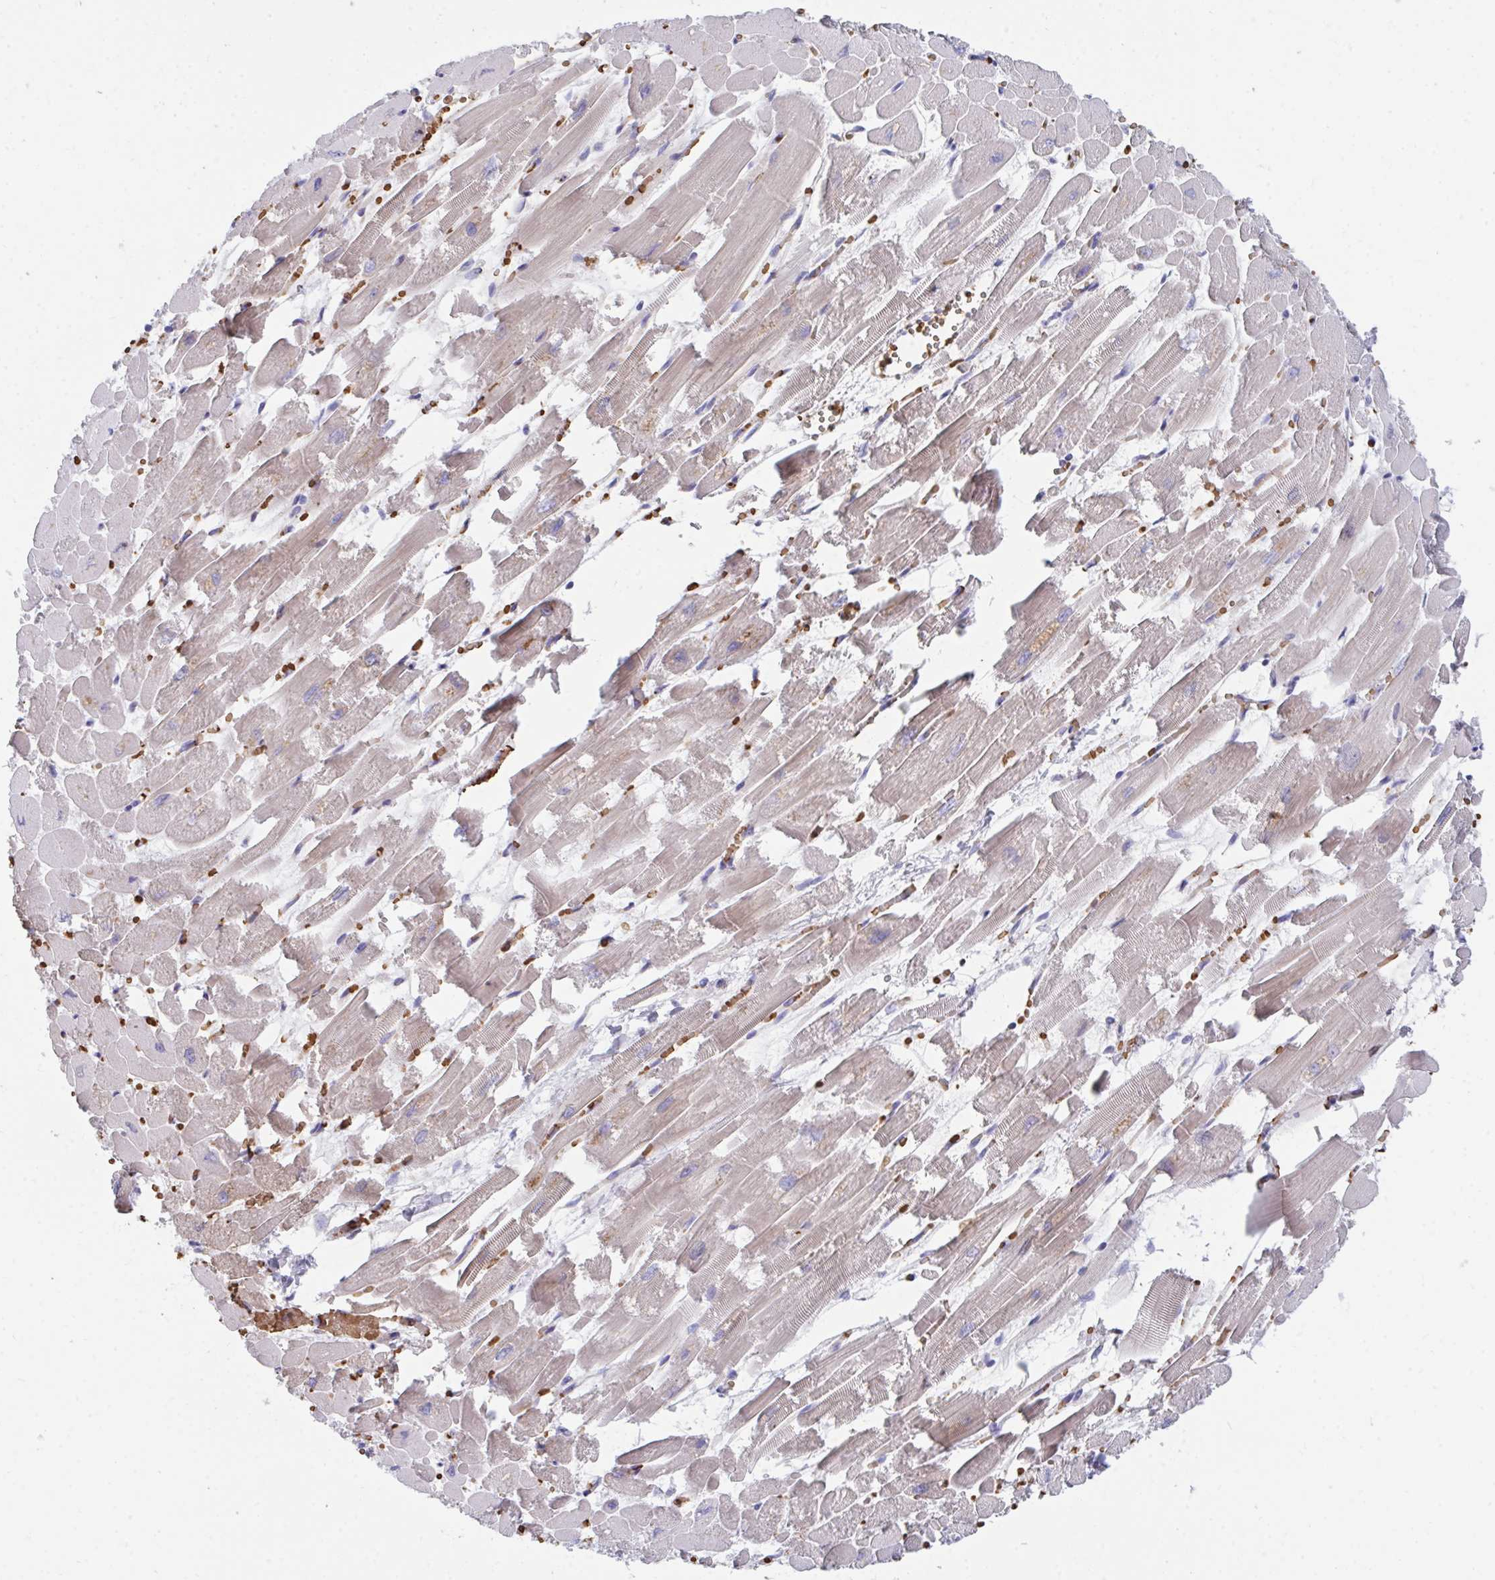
{"staining": {"intensity": "weak", "quantity": ">75%", "location": "cytoplasmic/membranous"}, "tissue": "heart muscle", "cell_type": "Cardiomyocytes", "image_type": "normal", "snomed": [{"axis": "morphology", "description": "Normal tissue, NOS"}, {"axis": "topography", "description": "Heart"}], "caption": "Heart muscle stained with DAB immunohistochemistry reveals low levels of weak cytoplasmic/membranous staining in about >75% of cardiomyocytes.", "gene": "MROH2B", "patient": {"sex": "female", "age": 52}}